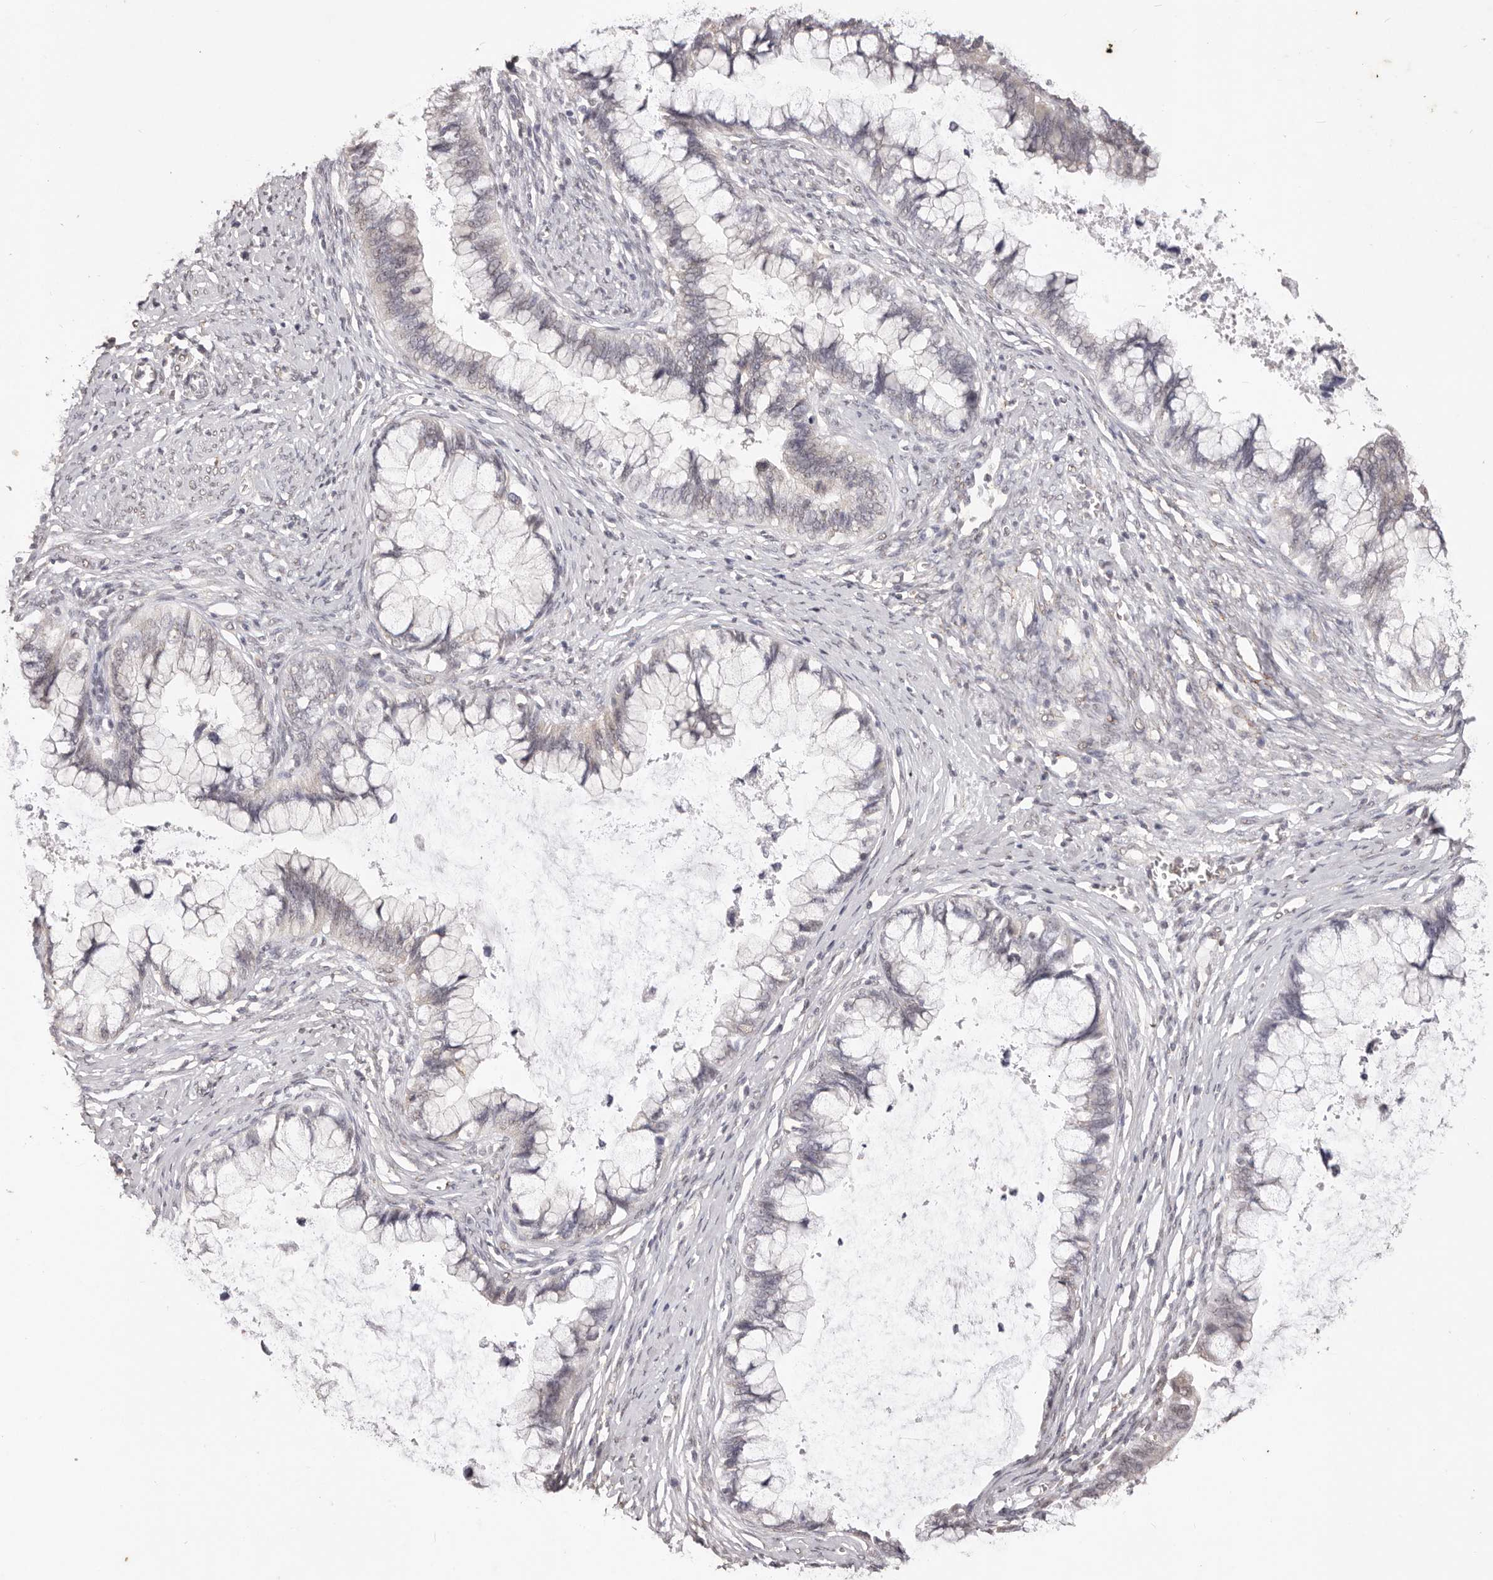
{"staining": {"intensity": "negative", "quantity": "none", "location": "none"}, "tissue": "cervical cancer", "cell_type": "Tumor cells", "image_type": "cancer", "snomed": [{"axis": "morphology", "description": "Adenocarcinoma, NOS"}, {"axis": "topography", "description": "Cervix"}], "caption": "The IHC image has no significant positivity in tumor cells of cervical adenocarcinoma tissue. (Stains: DAB (3,3'-diaminobenzidine) immunohistochemistry (IHC) with hematoxylin counter stain, Microscopy: brightfield microscopy at high magnification).", "gene": "RPS6KA5", "patient": {"sex": "female", "age": 44}}